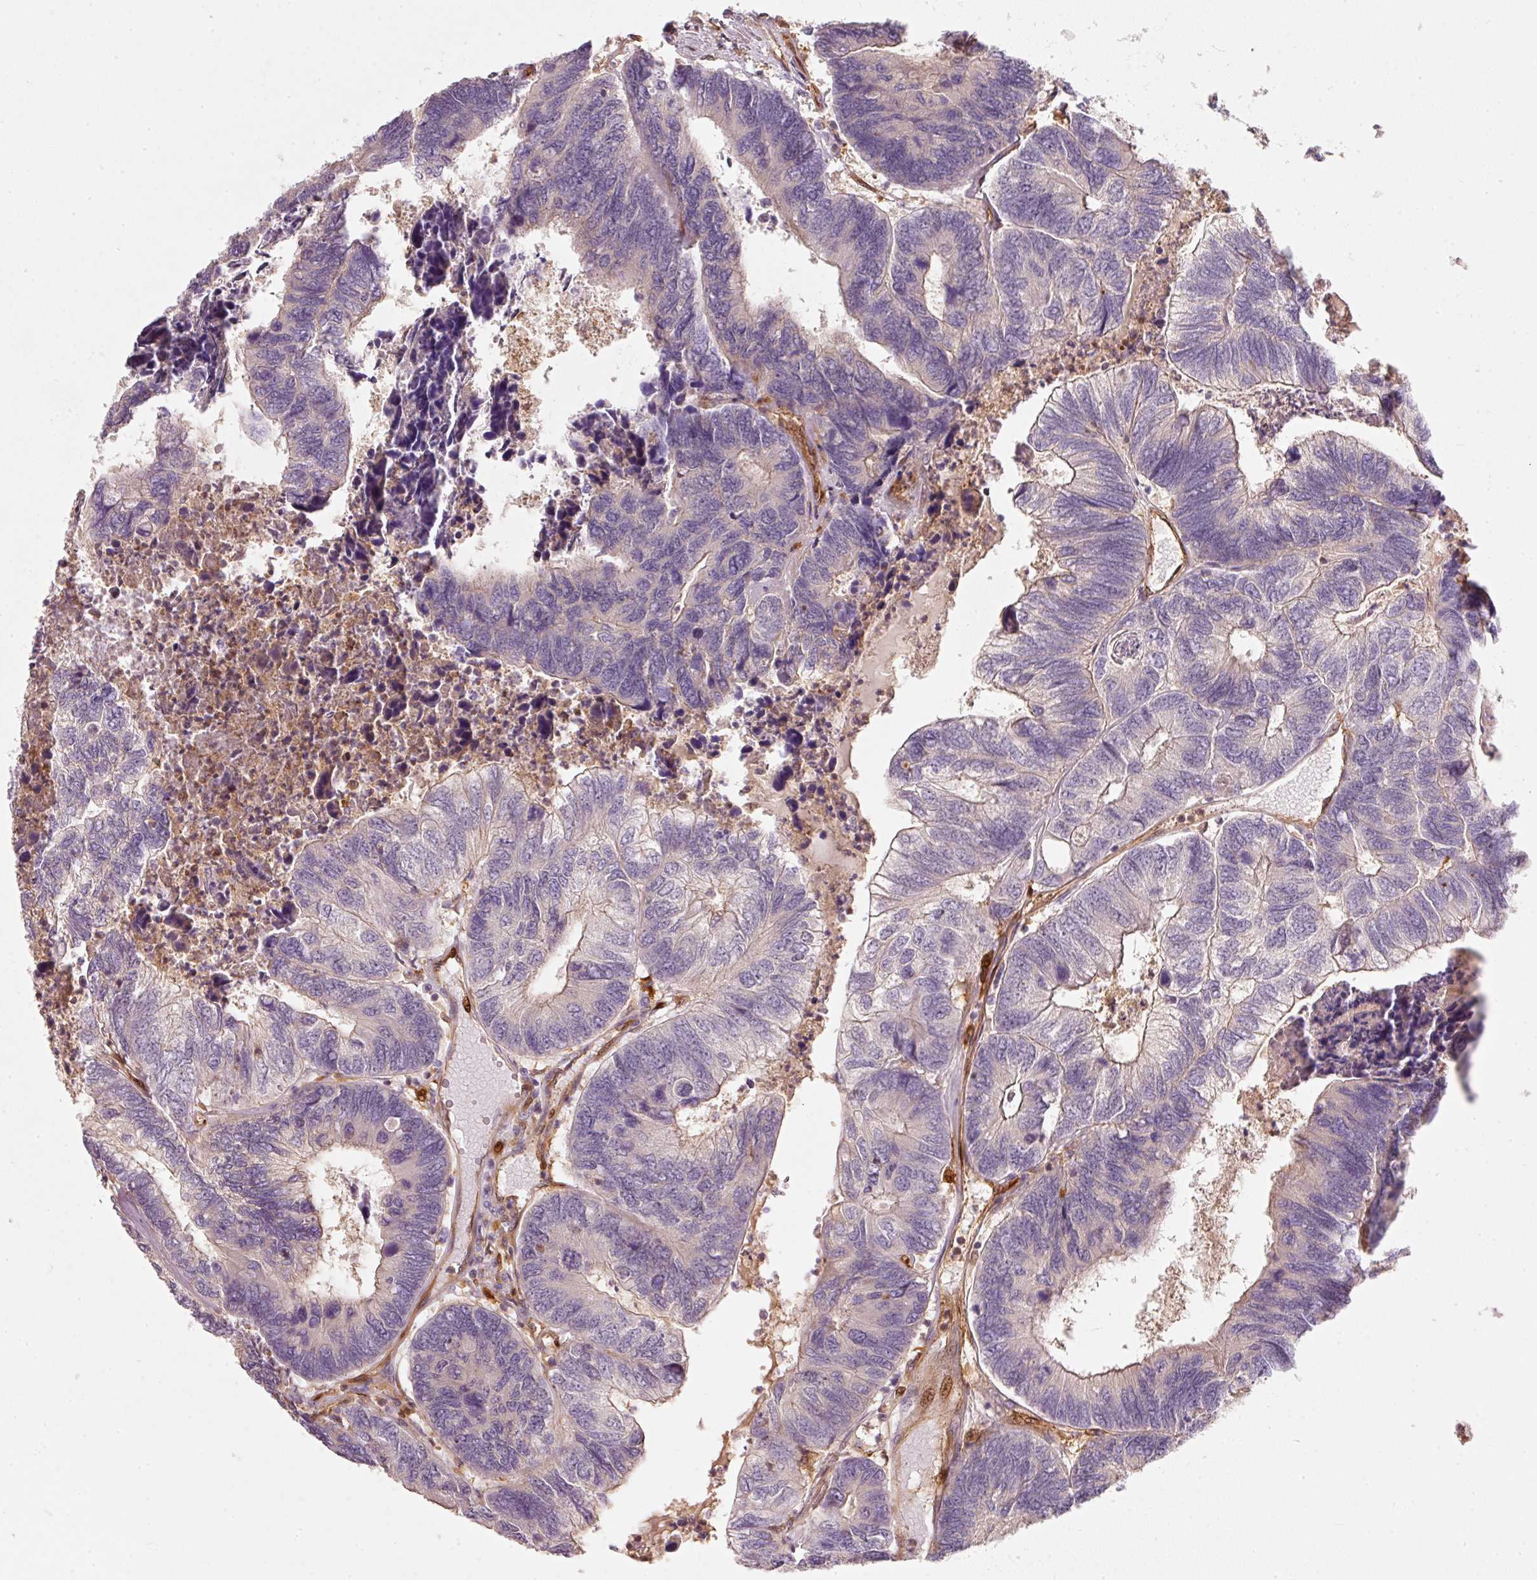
{"staining": {"intensity": "negative", "quantity": "none", "location": "none"}, "tissue": "colorectal cancer", "cell_type": "Tumor cells", "image_type": "cancer", "snomed": [{"axis": "morphology", "description": "Adenocarcinoma, NOS"}, {"axis": "topography", "description": "Colon"}], "caption": "High magnification brightfield microscopy of colorectal cancer (adenocarcinoma) stained with DAB (3,3'-diaminobenzidine) (brown) and counterstained with hematoxylin (blue): tumor cells show no significant staining.", "gene": "IQGAP2", "patient": {"sex": "female", "age": 67}}